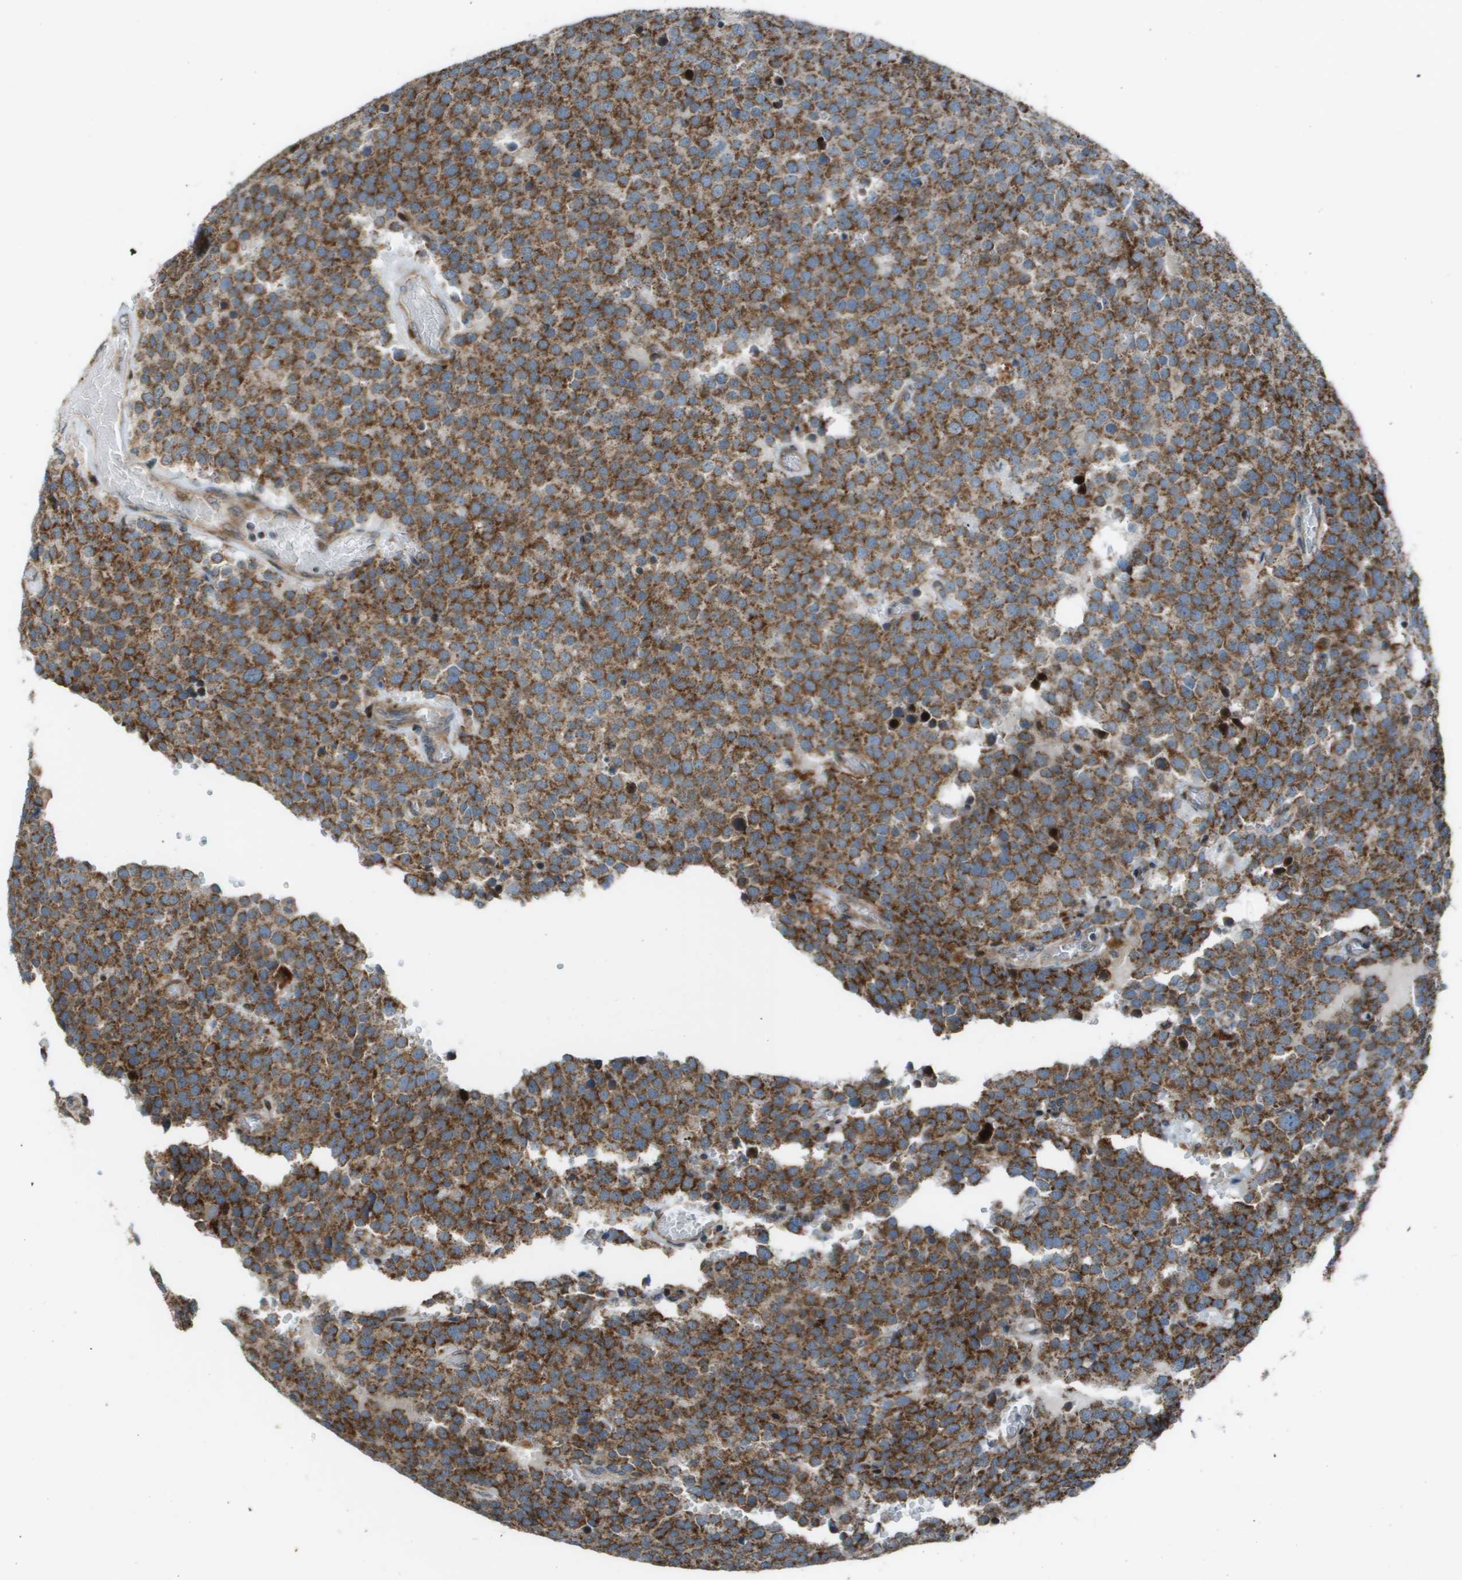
{"staining": {"intensity": "moderate", "quantity": ">75%", "location": "cytoplasmic/membranous"}, "tissue": "testis cancer", "cell_type": "Tumor cells", "image_type": "cancer", "snomed": [{"axis": "morphology", "description": "Normal tissue, NOS"}, {"axis": "morphology", "description": "Seminoma, NOS"}, {"axis": "topography", "description": "Testis"}], "caption": "Protein staining exhibits moderate cytoplasmic/membranous expression in about >75% of tumor cells in testis cancer. (Stains: DAB (3,3'-diaminobenzidine) in brown, nuclei in blue, Microscopy: brightfield microscopy at high magnification).", "gene": "MGAT3", "patient": {"sex": "male", "age": 71}}